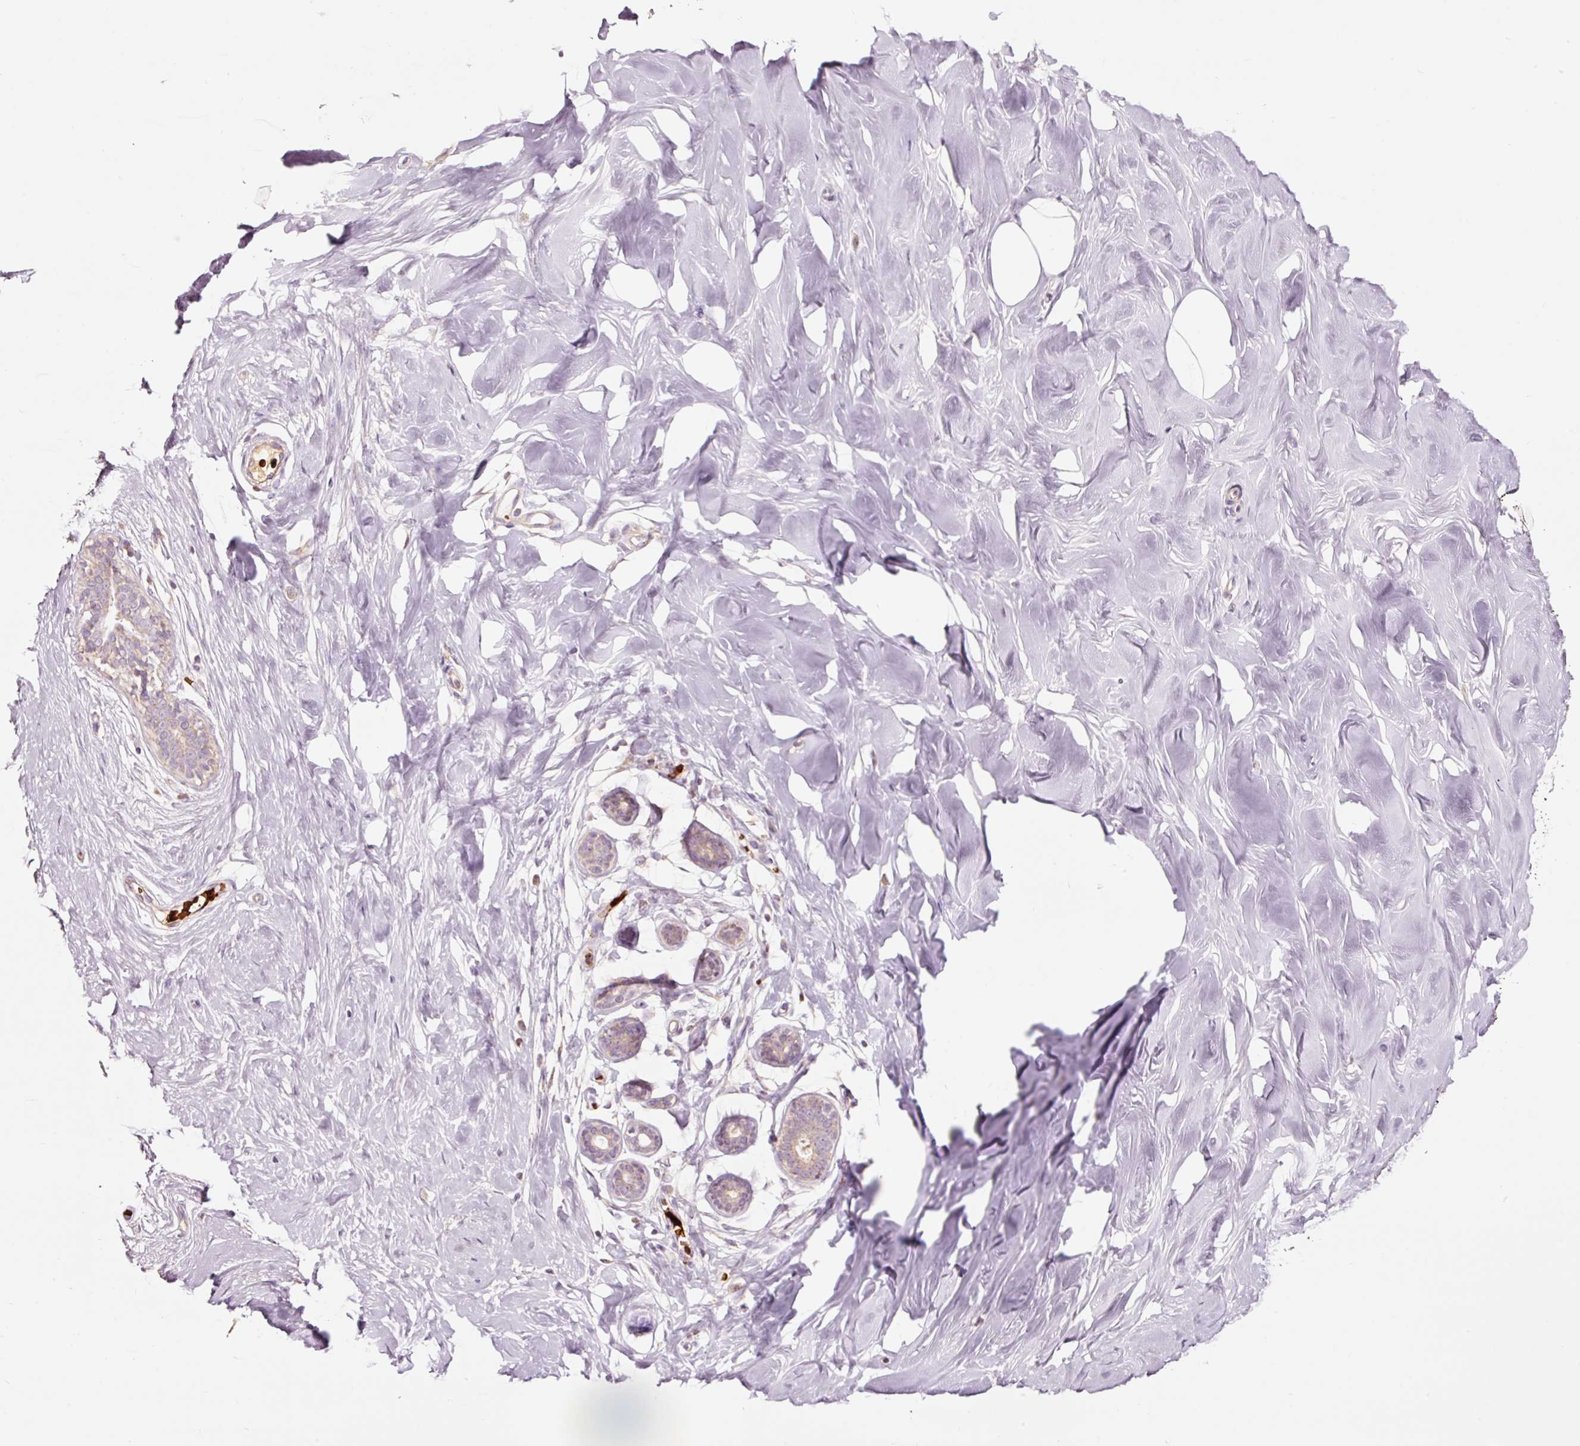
{"staining": {"intensity": "negative", "quantity": "none", "location": "none"}, "tissue": "breast", "cell_type": "Adipocytes", "image_type": "normal", "snomed": [{"axis": "morphology", "description": "Normal tissue, NOS"}, {"axis": "topography", "description": "Breast"}], "caption": "This histopathology image is of benign breast stained with immunohistochemistry (IHC) to label a protein in brown with the nuclei are counter-stained blue. There is no positivity in adipocytes.", "gene": "LDHAL6B", "patient": {"sex": "female", "age": 27}}